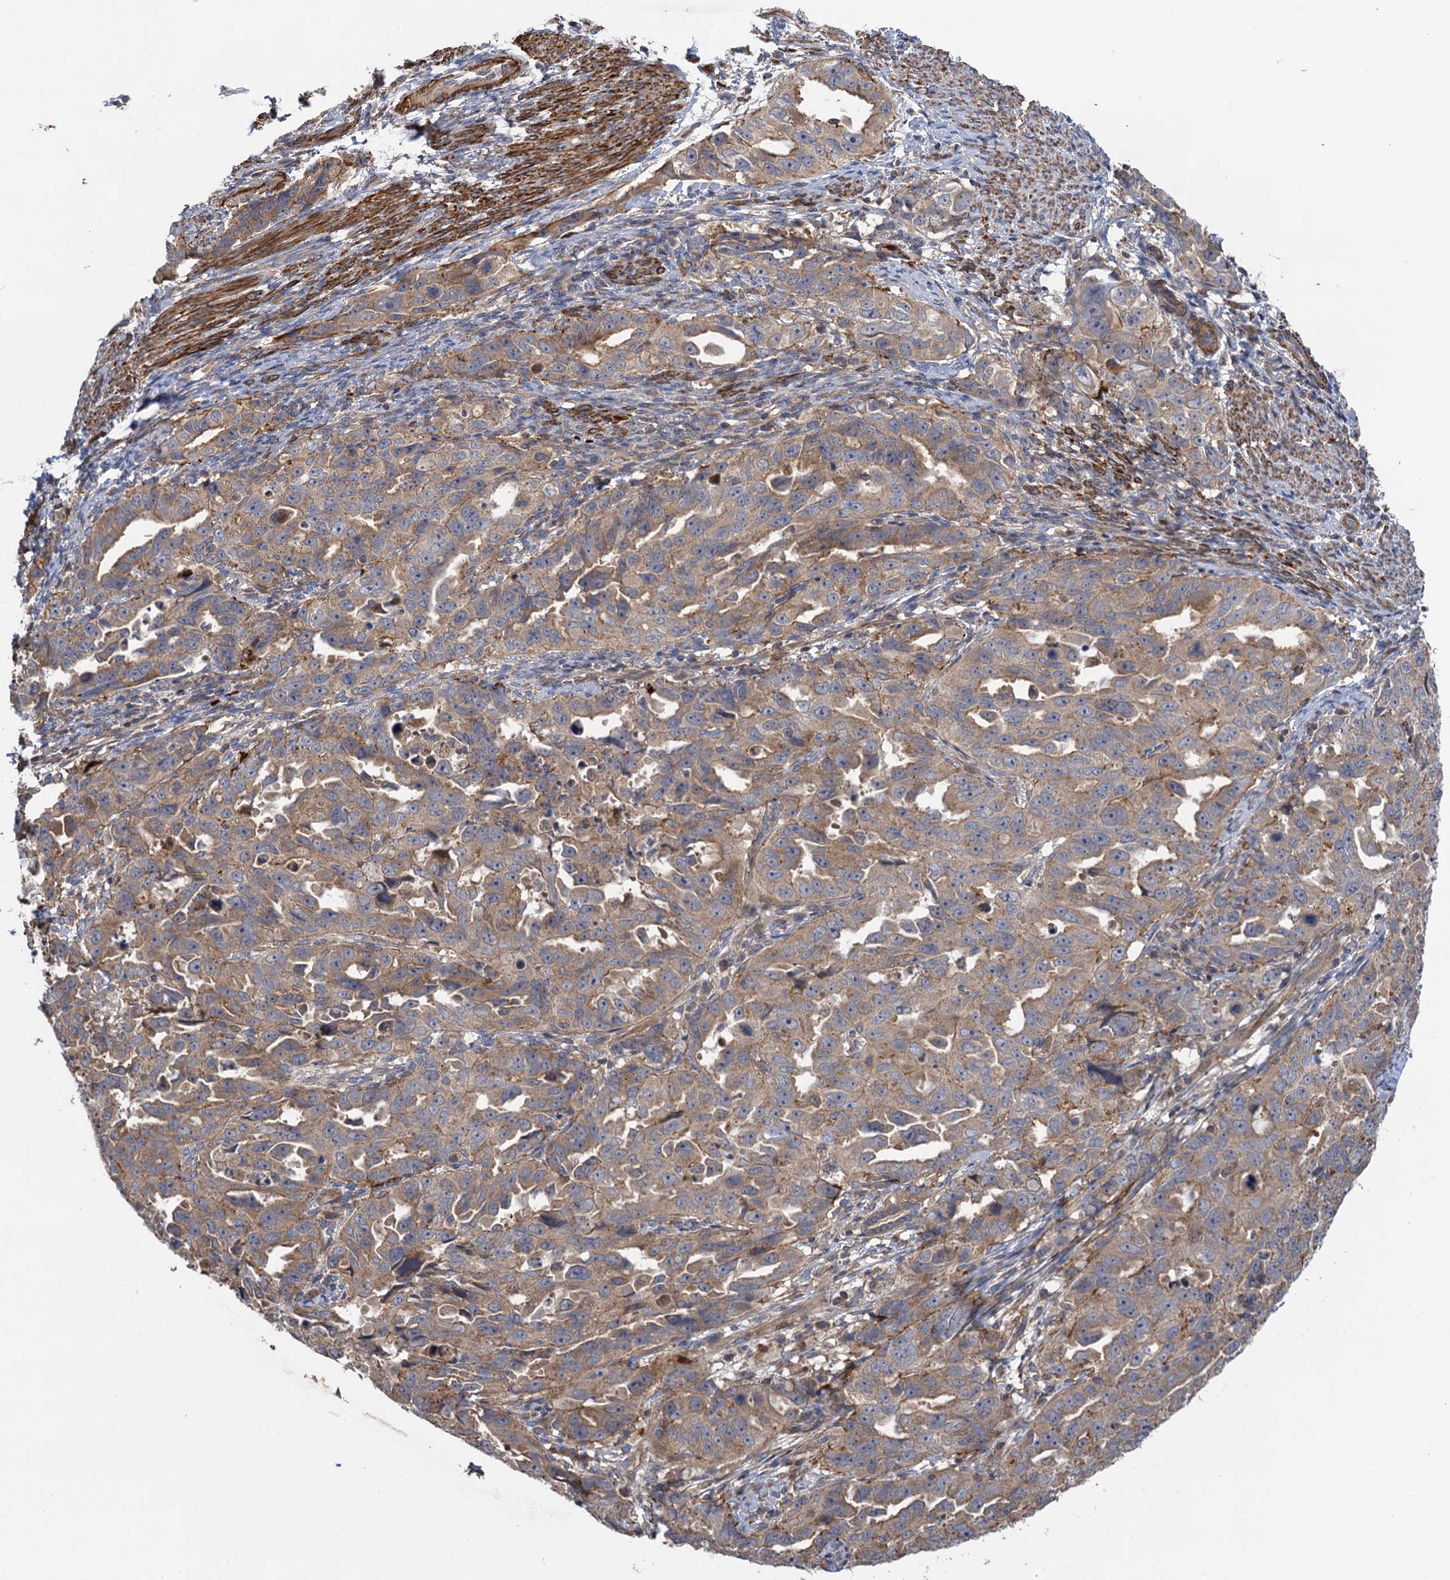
{"staining": {"intensity": "moderate", "quantity": "25%-75%", "location": "cytoplasmic/membranous"}, "tissue": "endometrial cancer", "cell_type": "Tumor cells", "image_type": "cancer", "snomed": [{"axis": "morphology", "description": "Adenocarcinoma, NOS"}, {"axis": "topography", "description": "Endometrium"}], "caption": "IHC (DAB) staining of endometrial adenocarcinoma demonstrates moderate cytoplasmic/membranous protein expression in about 25%-75% of tumor cells.", "gene": "WDR88", "patient": {"sex": "female", "age": 65}}